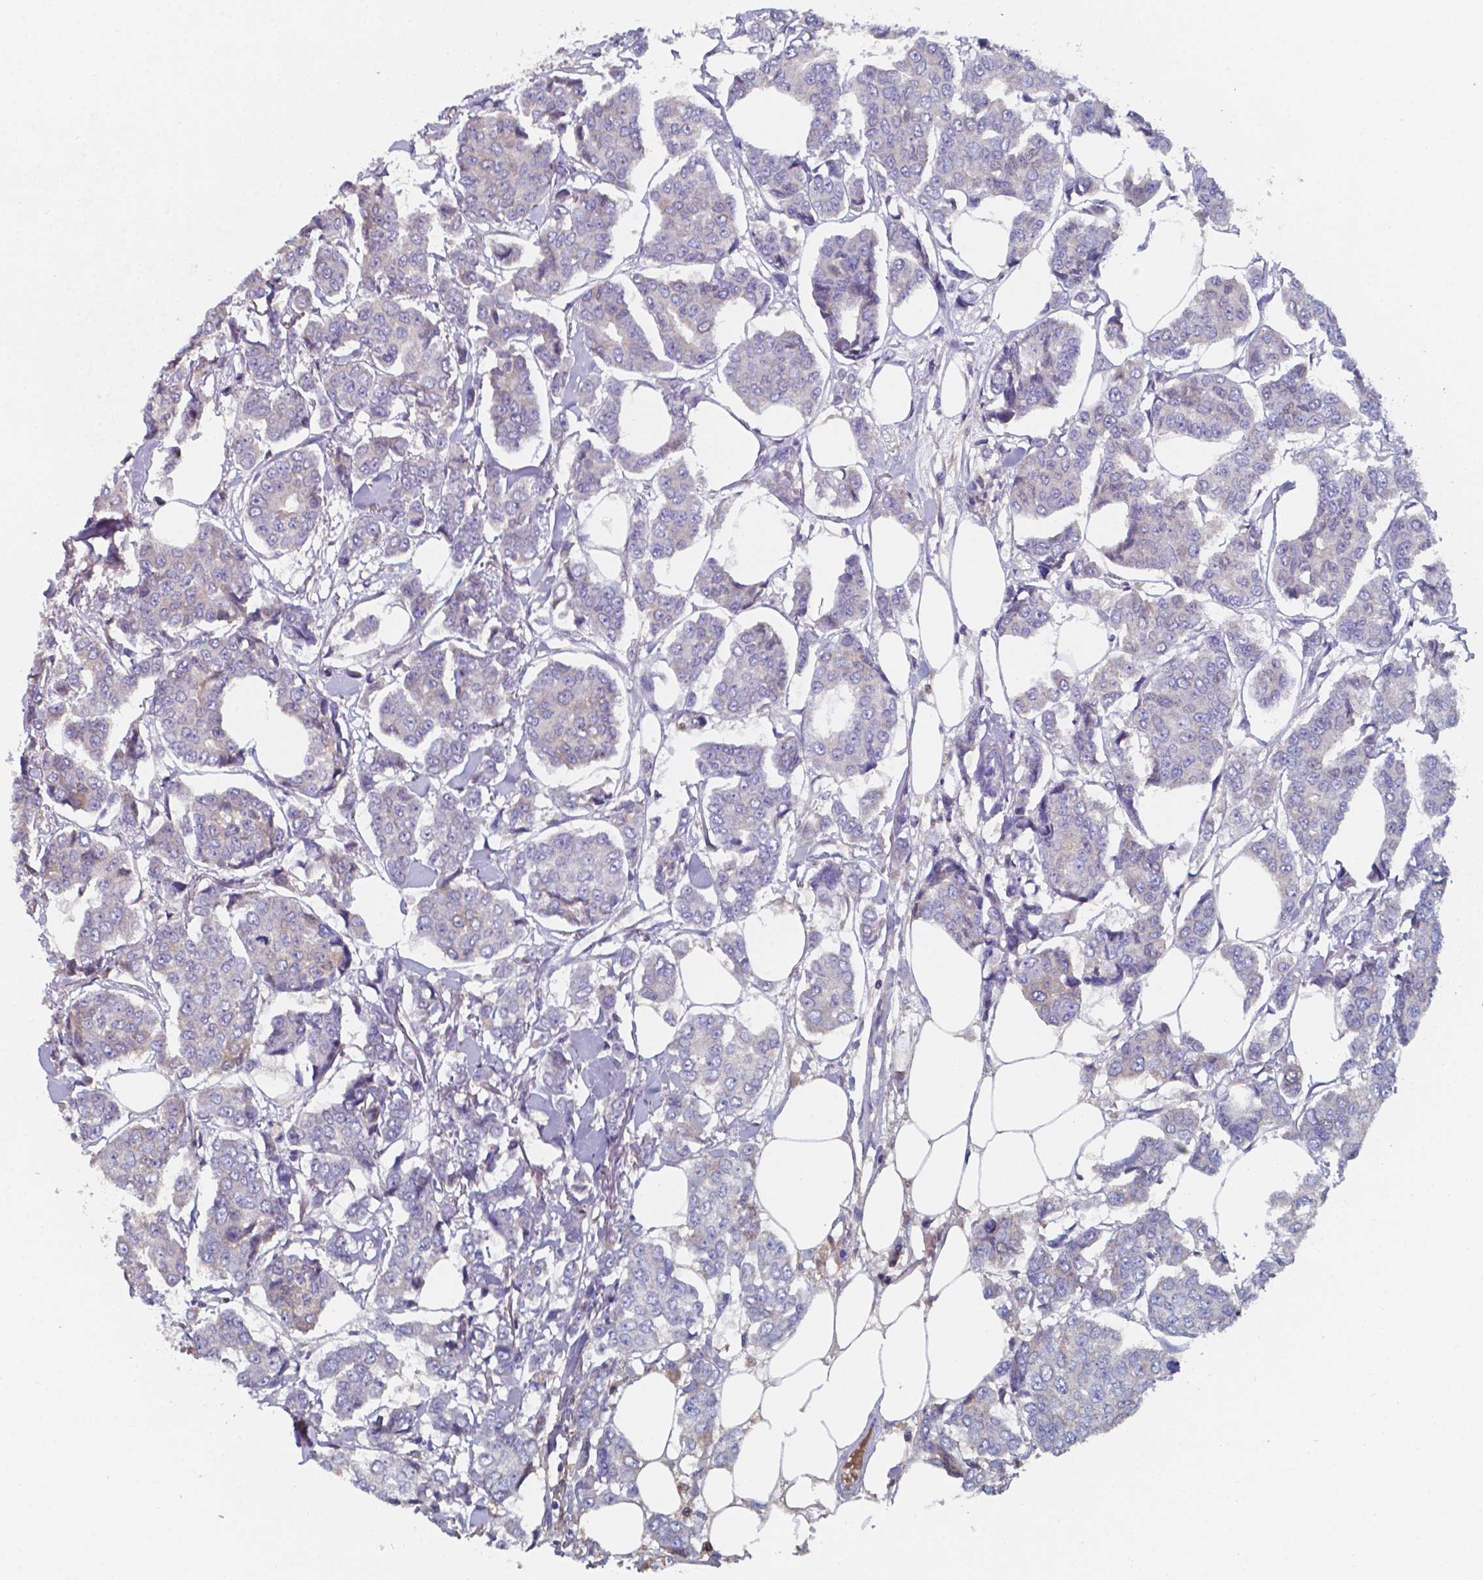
{"staining": {"intensity": "negative", "quantity": "none", "location": "none"}, "tissue": "breast cancer", "cell_type": "Tumor cells", "image_type": "cancer", "snomed": [{"axis": "morphology", "description": "Duct carcinoma"}, {"axis": "topography", "description": "Breast"}], "caption": "Micrograph shows no significant protein staining in tumor cells of breast invasive ductal carcinoma.", "gene": "BTBD17", "patient": {"sex": "female", "age": 94}}